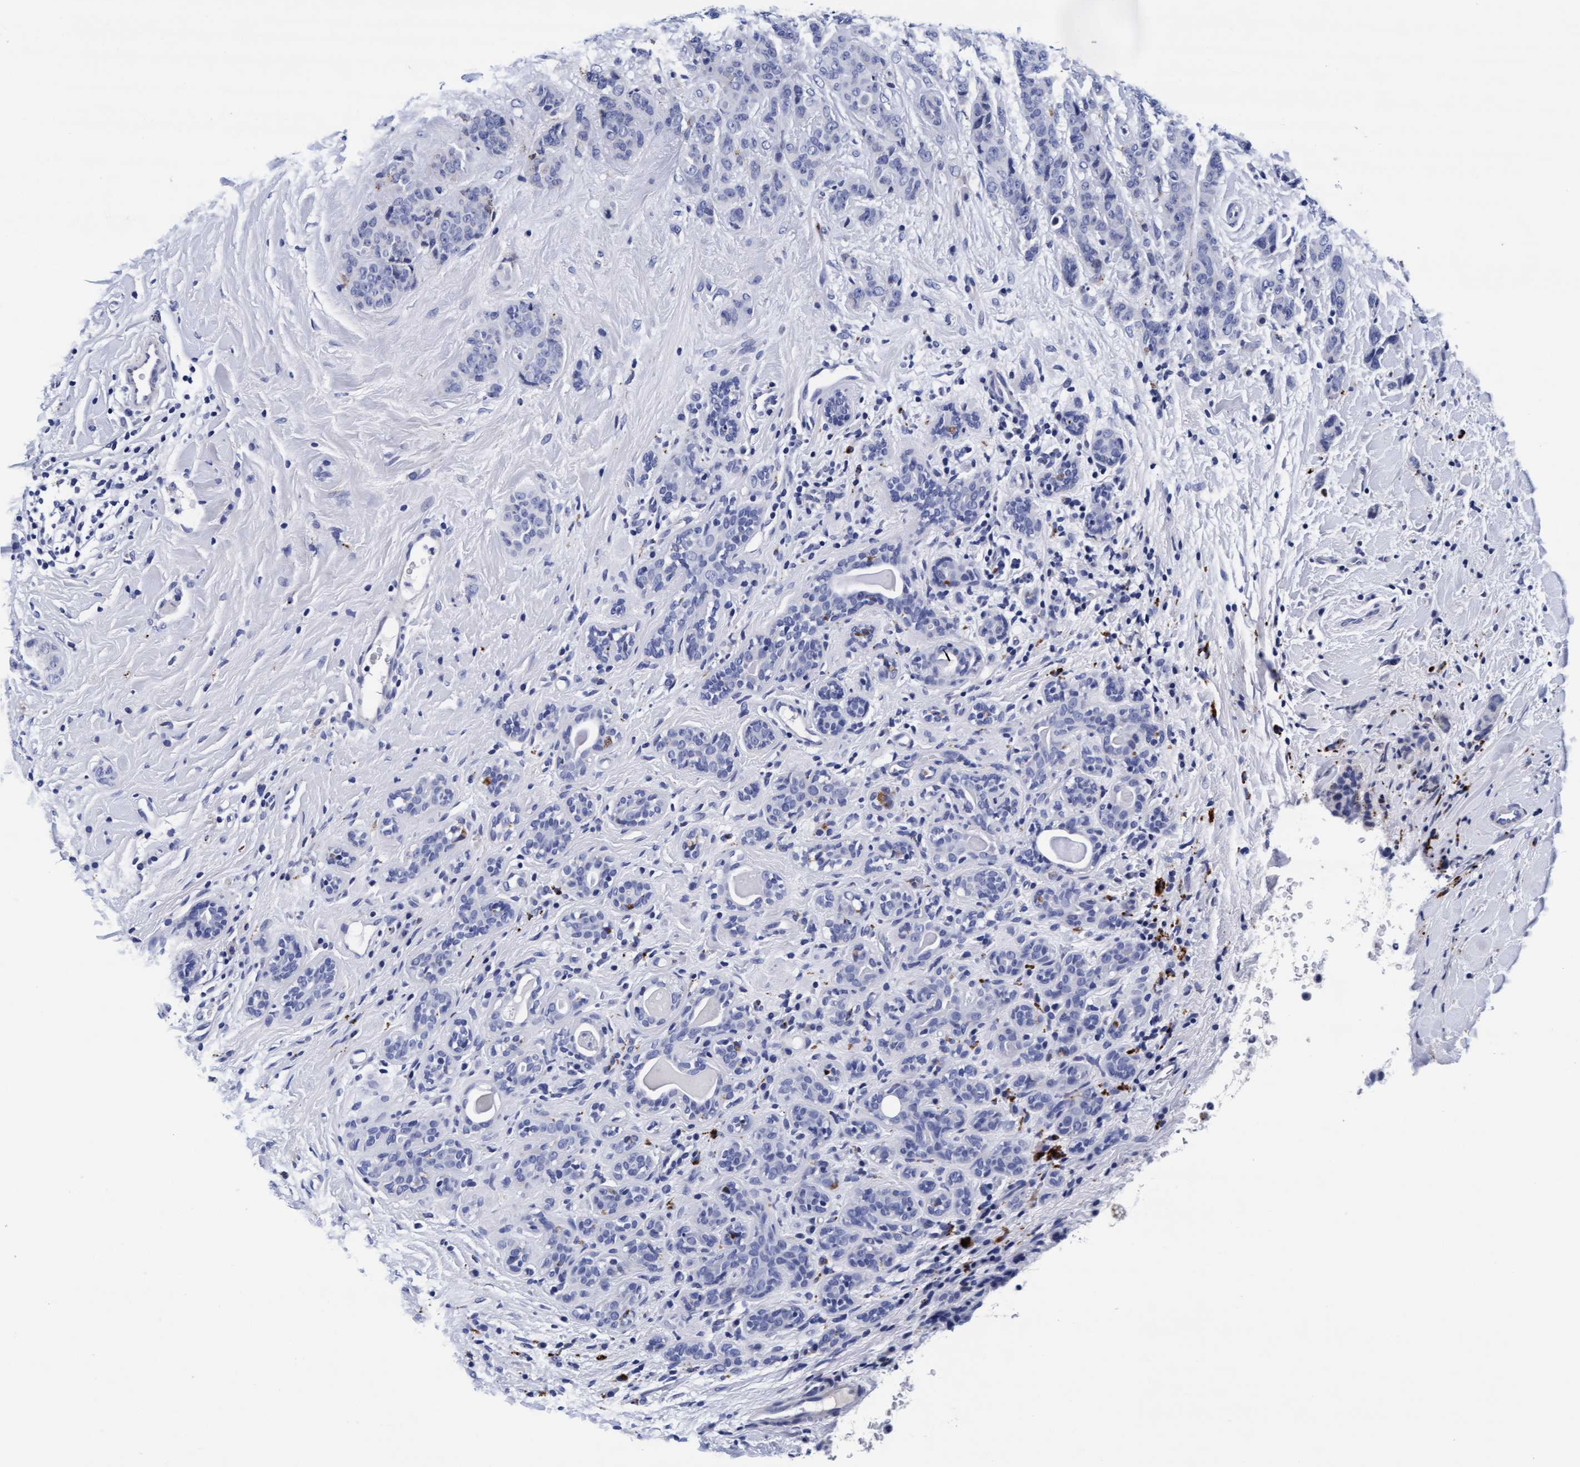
{"staining": {"intensity": "negative", "quantity": "none", "location": "none"}, "tissue": "breast cancer", "cell_type": "Tumor cells", "image_type": "cancer", "snomed": [{"axis": "morphology", "description": "Normal tissue, NOS"}, {"axis": "morphology", "description": "Duct carcinoma"}, {"axis": "topography", "description": "Breast"}], "caption": "DAB (3,3'-diaminobenzidine) immunohistochemical staining of human breast cancer (infiltrating ductal carcinoma) shows no significant staining in tumor cells. Brightfield microscopy of immunohistochemistry stained with DAB (3,3'-diaminobenzidine) (brown) and hematoxylin (blue), captured at high magnification.", "gene": "ARSG", "patient": {"sex": "female", "age": 40}}